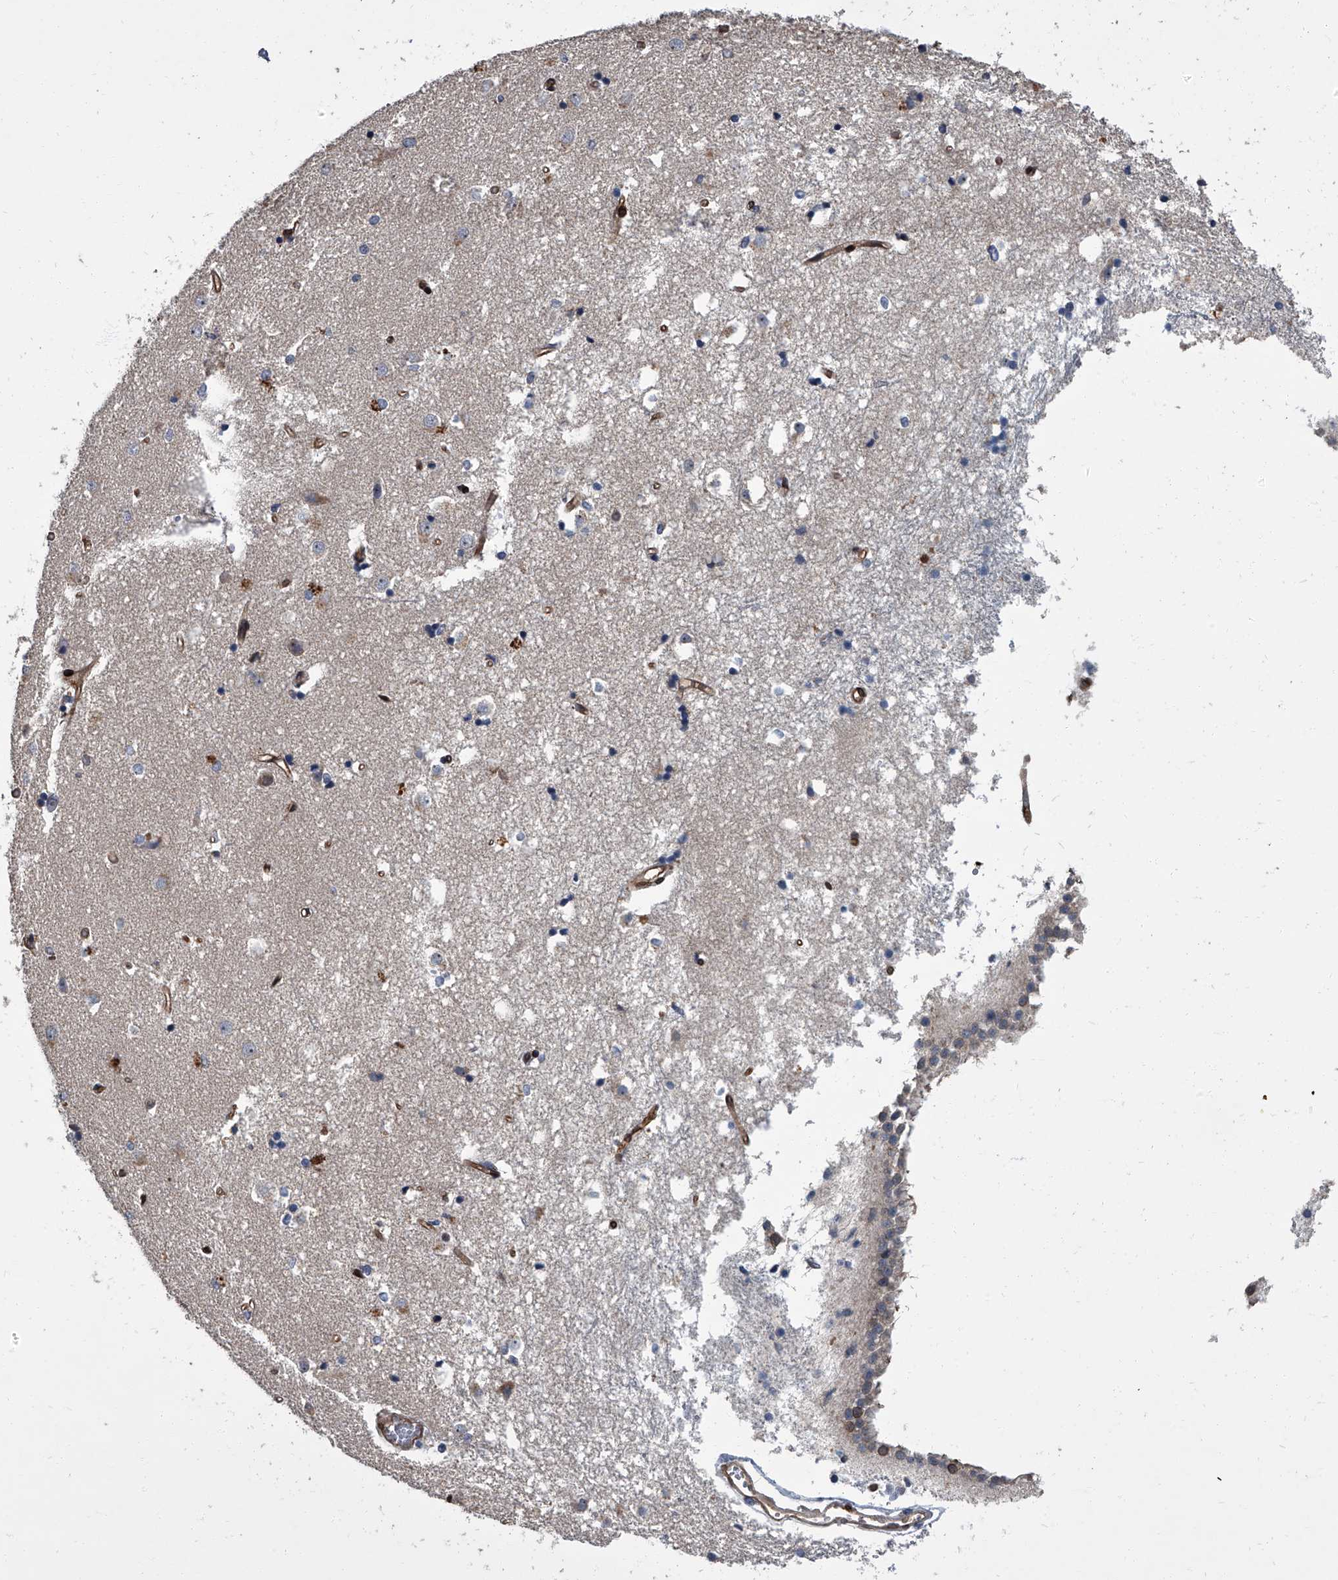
{"staining": {"intensity": "negative", "quantity": "none", "location": "none"}, "tissue": "caudate", "cell_type": "Glial cells", "image_type": "normal", "snomed": [{"axis": "morphology", "description": "Normal tissue, NOS"}, {"axis": "topography", "description": "Lateral ventricle wall"}], "caption": "IHC micrograph of normal caudate: human caudate stained with DAB (3,3'-diaminobenzidine) exhibits no significant protein staining in glial cells.", "gene": "LRRC8C", "patient": {"sex": "male", "age": 45}}